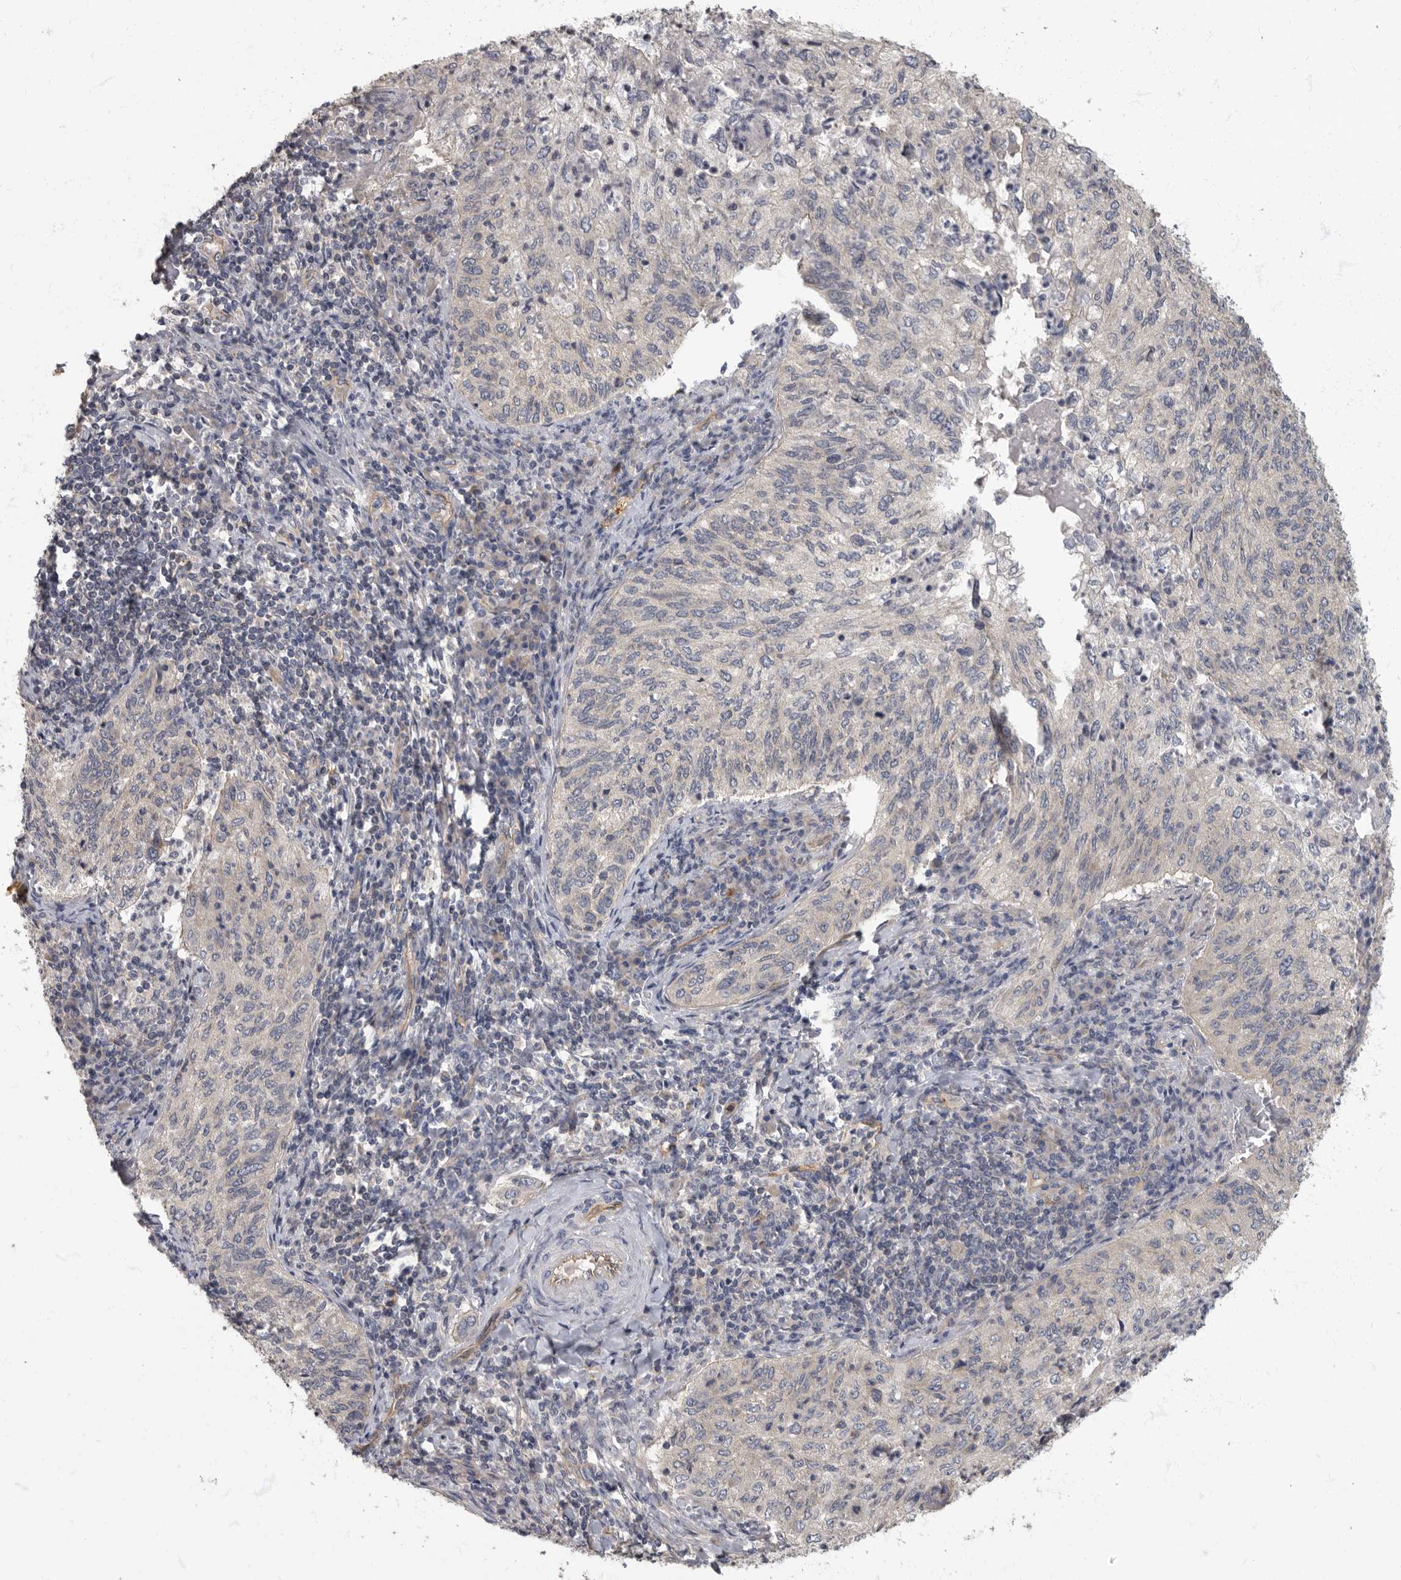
{"staining": {"intensity": "negative", "quantity": "none", "location": "none"}, "tissue": "cervical cancer", "cell_type": "Tumor cells", "image_type": "cancer", "snomed": [{"axis": "morphology", "description": "Squamous cell carcinoma, NOS"}, {"axis": "topography", "description": "Cervix"}], "caption": "Immunohistochemistry histopathology image of squamous cell carcinoma (cervical) stained for a protein (brown), which demonstrates no expression in tumor cells. (DAB immunohistochemistry with hematoxylin counter stain).", "gene": "PDK1", "patient": {"sex": "female", "age": 30}}